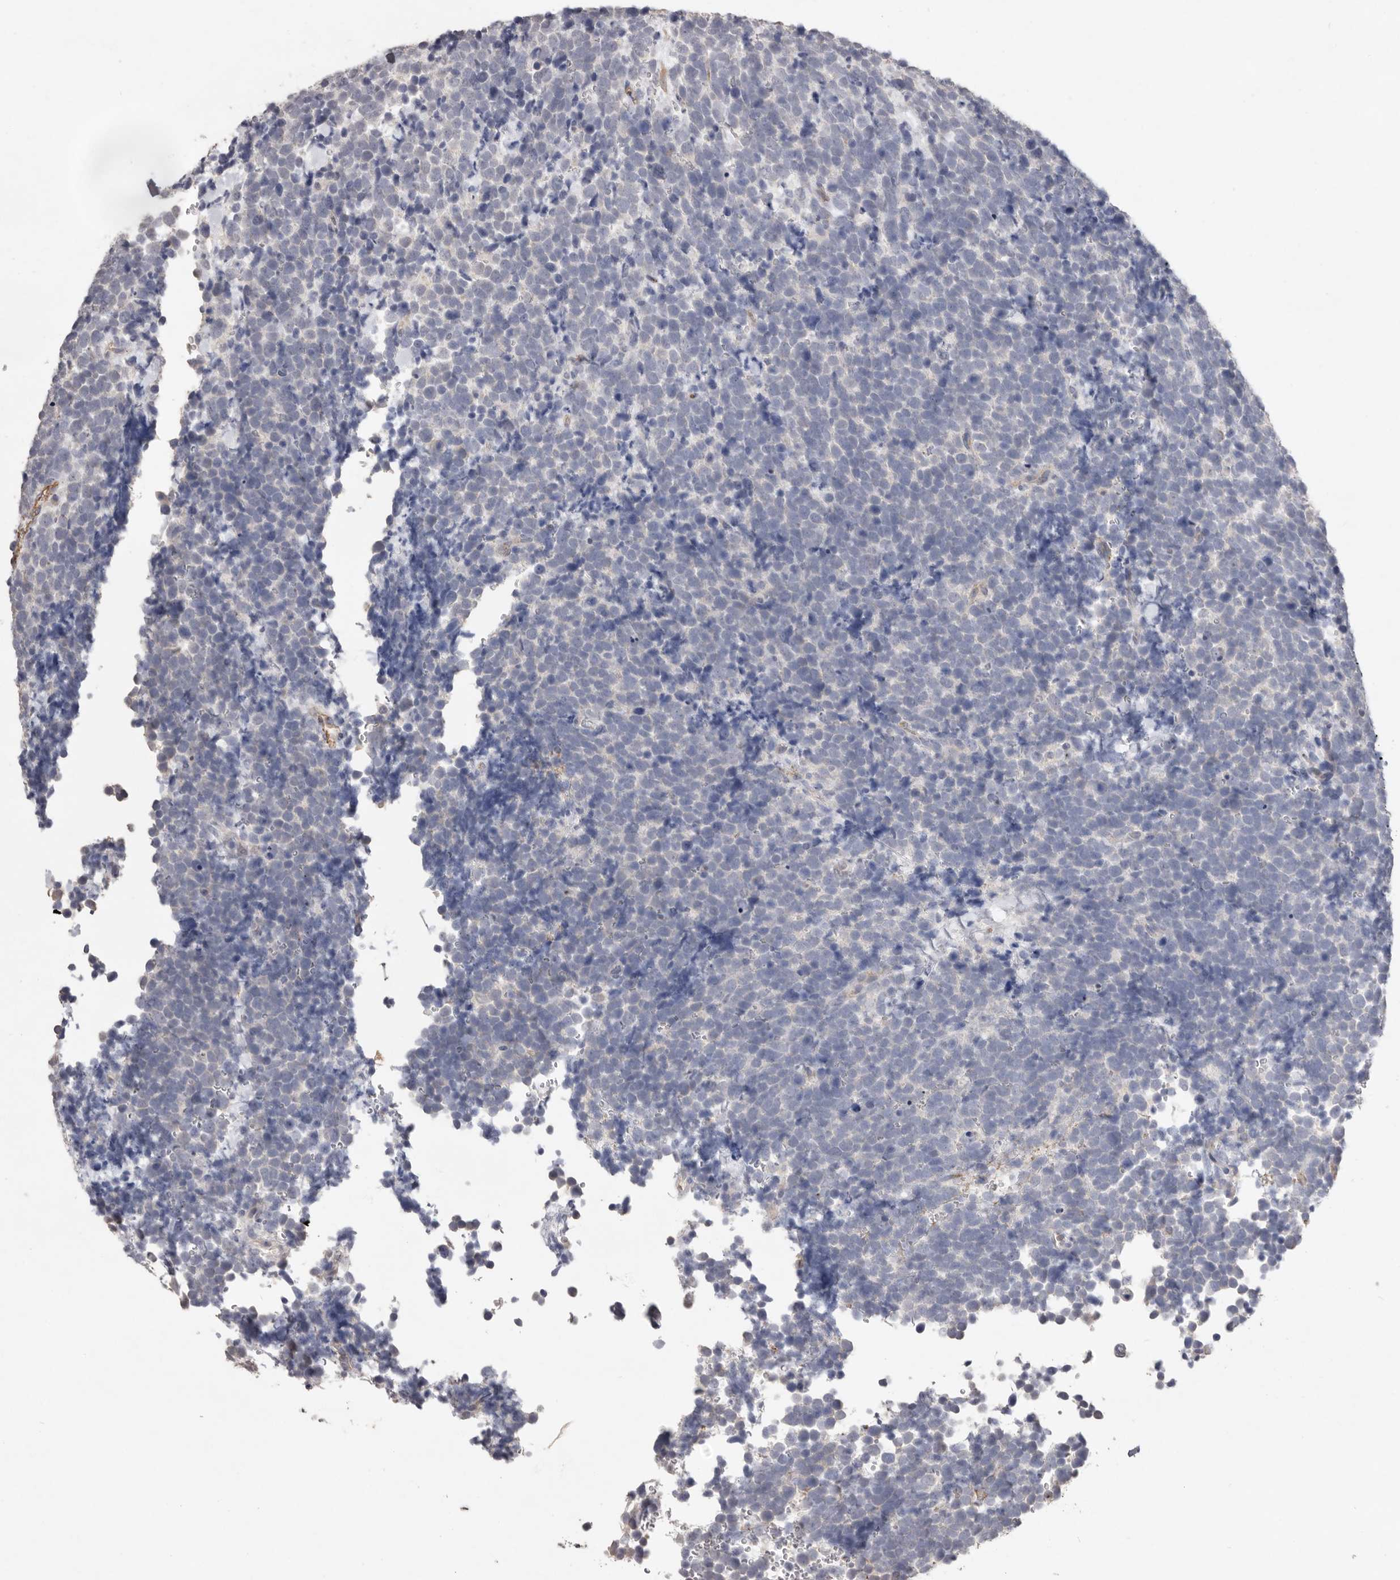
{"staining": {"intensity": "negative", "quantity": "none", "location": "none"}, "tissue": "urothelial cancer", "cell_type": "Tumor cells", "image_type": "cancer", "snomed": [{"axis": "morphology", "description": "Urothelial carcinoma, High grade"}, {"axis": "topography", "description": "Urinary bladder"}], "caption": "Immunohistochemistry (IHC) image of urothelial cancer stained for a protein (brown), which demonstrates no expression in tumor cells. Brightfield microscopy of immunohistochemistry (IHC) stained with DAB (brown) and hematoxylin (blue), captured at high magnification.", "gene": "ZYG11B", "patient": {"sex": "female", "age": 82}}